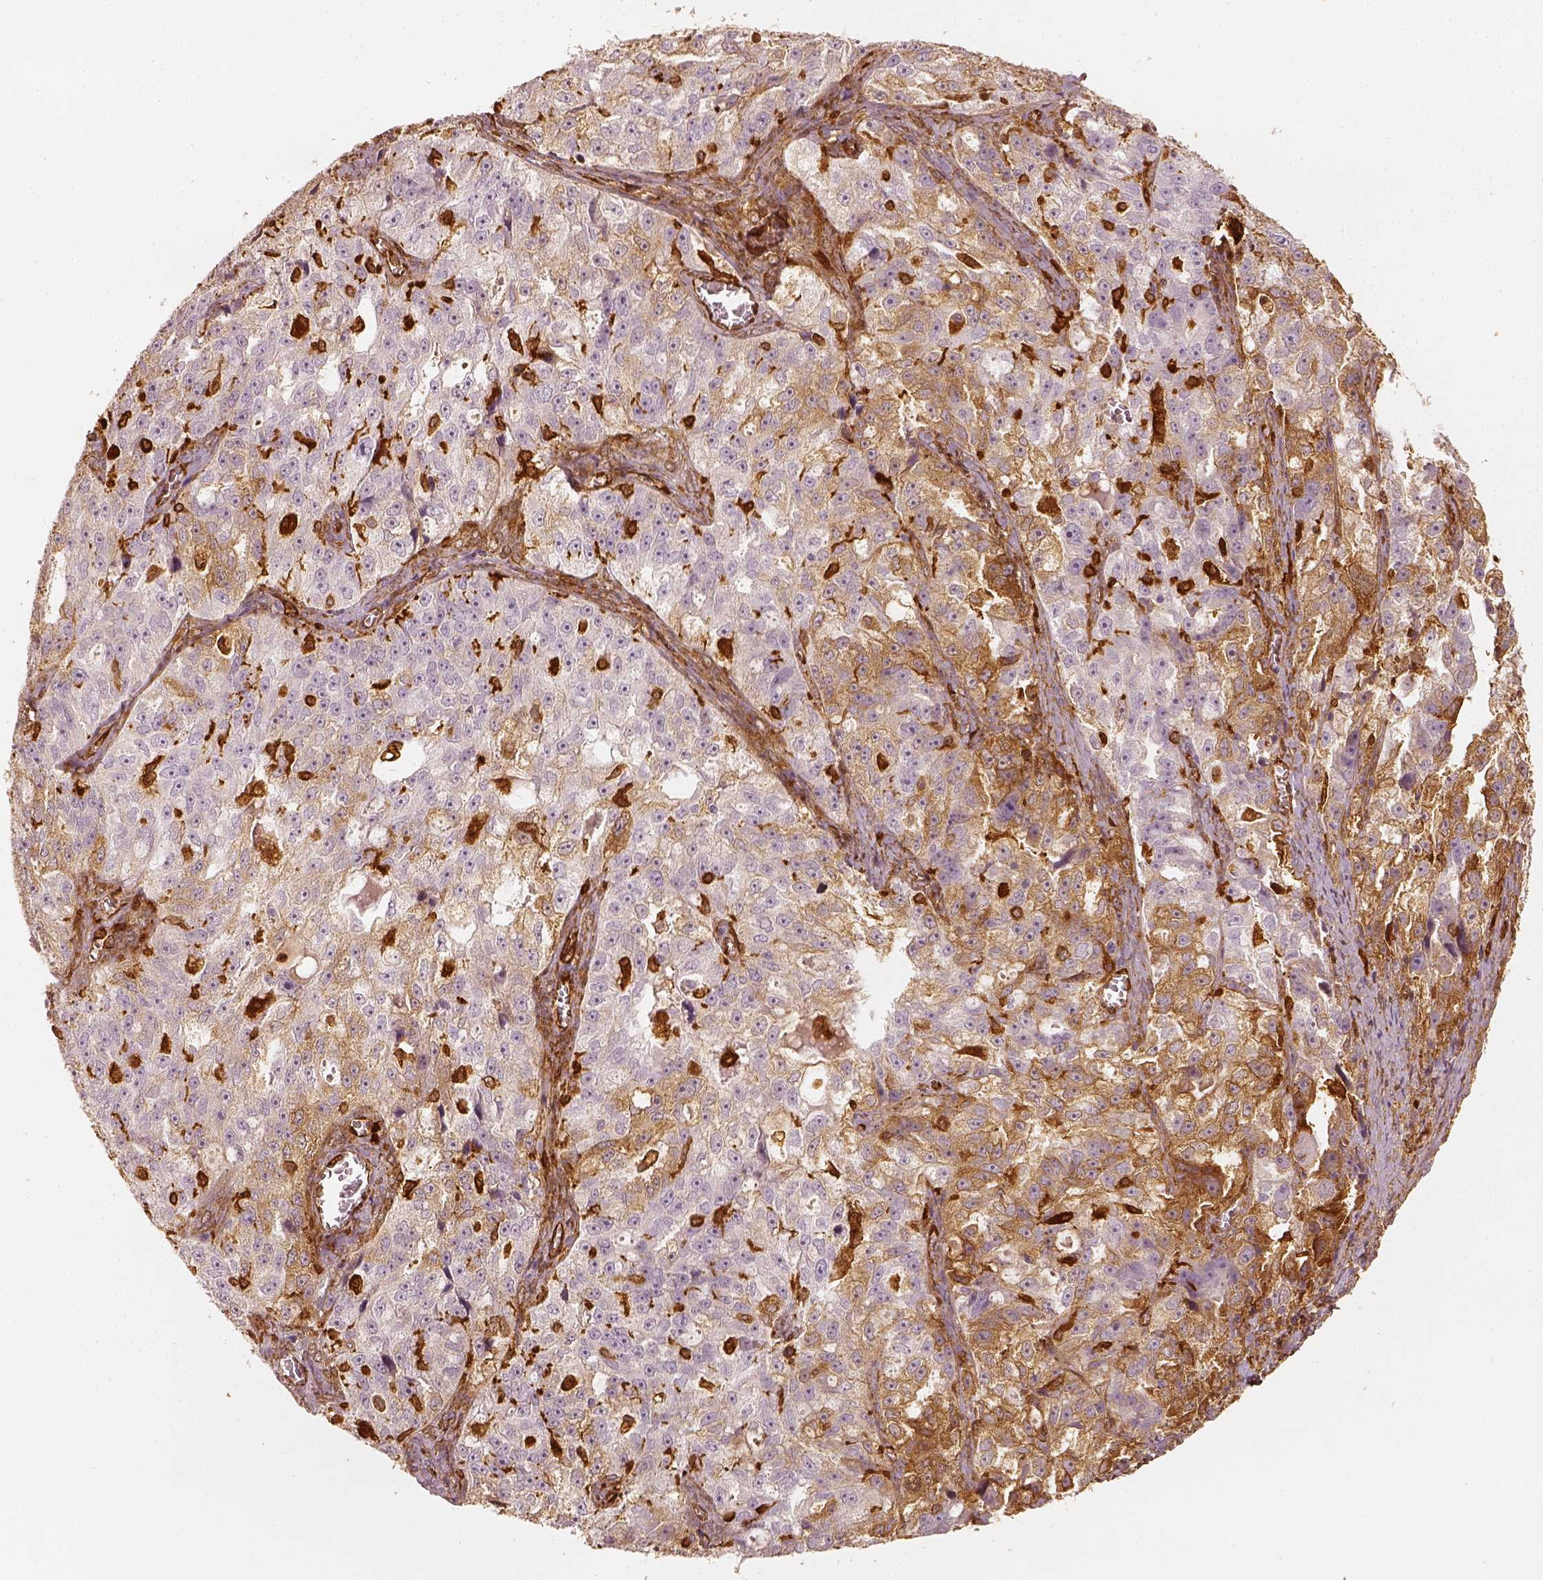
{"staining": {"intensity": "moderate", "quantity": "25%-75%", "location": "cytoplasmic/membranous"}, "tissue": "ovarian cancer", "cell_type": "Tumor cells", "image_type": "cancer", "snomed": [{"axis": "morphology", "description": "Cystadenocarcinoma, serous, NOS"}, {"axis": "topography", "description": "Ovary"}], "caption": "Ovarian serous cystadenocarcinoma stained with DAB IHC displays medium levels of moderate cytoplasmic/membranous positivity in about 25%-75% of tumor cells.", "gene": "FSCN1", "patient": {"sex": "female", "age": 51}}